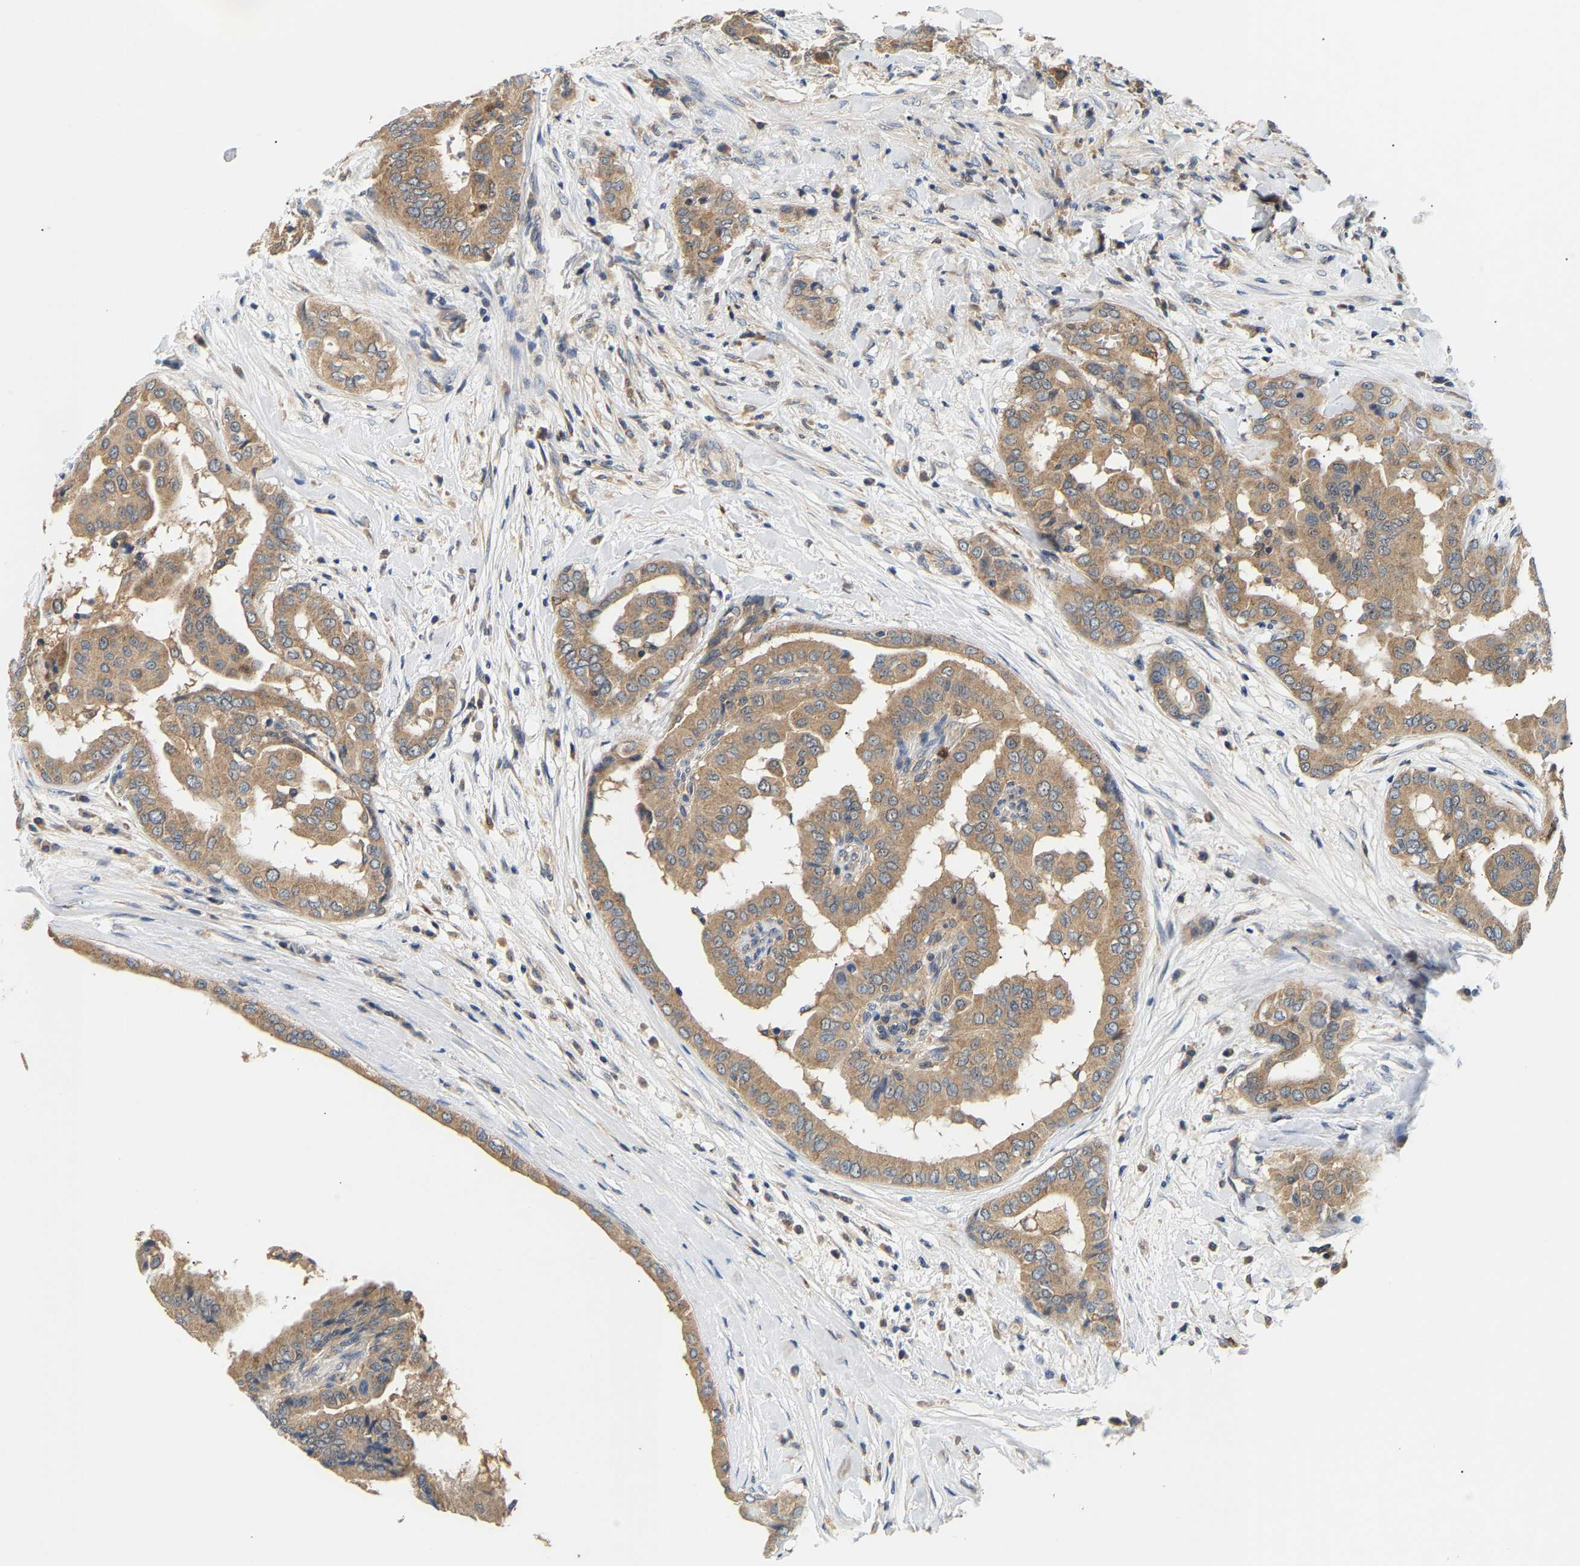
{"staining": {"intensity": "moderate", "quantity": ">75%", "location": "cytoplasmic/membranous"}, "tissue": "thyroid cancer", "cell_type": "Tumor cells", "image_type": "cancer", "snomed": [{"axis": "morphology", "description": "Papillary adenocarcinoma, NOS"}, {"axis": "topography", "description": "Thyroid gland"}], "caption": "Protein staining displays moderate cytoplasmic/membranous staining in about >75% of tumor cells in thyroid cancer. (brown staining indicates protein expression, while blue staining denotes nuclei).", "gene": "PPID", "patient": {"sex": "male", "age": 33}}